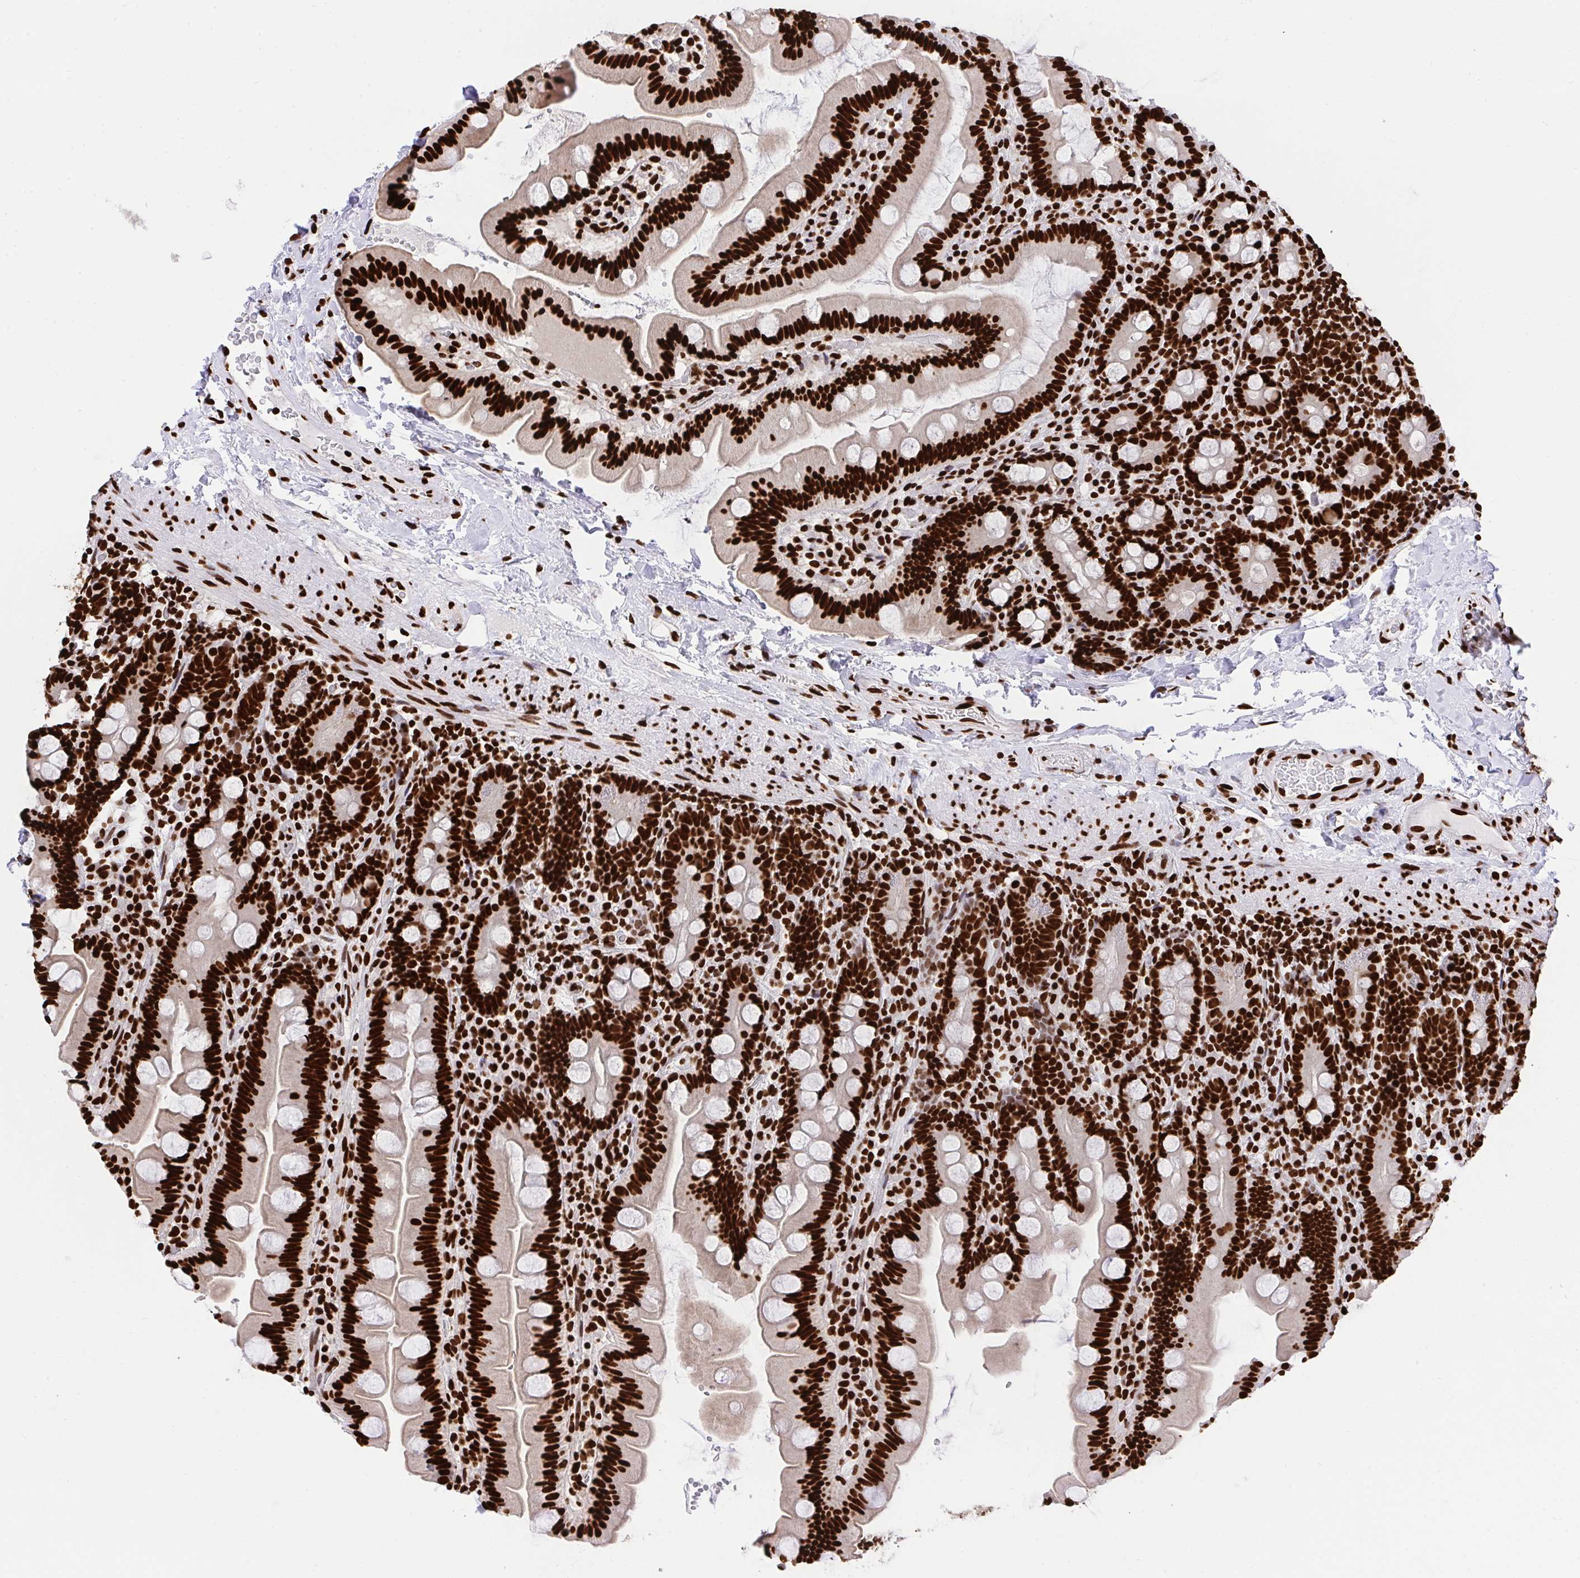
{"staining": {"intensity": "strong", "quantity": ">75%", "location": "nuclear"}, "tissue": "small intestine", "cell_type": "Glandular cells", "image_type": "normal", "snomed": [{"axis": "morphology", "description": "Normal tissue, NOS"}, {"axis": "topography", "description": "Small intestine"}], "caption": "Benign small intestine was stained to show a protein in brown. There is high levels of strong nuclear positivity in about >75% of glandular cells.", "gene": "HNRNPL", "patient": {"sex": "female", "age": 68}}